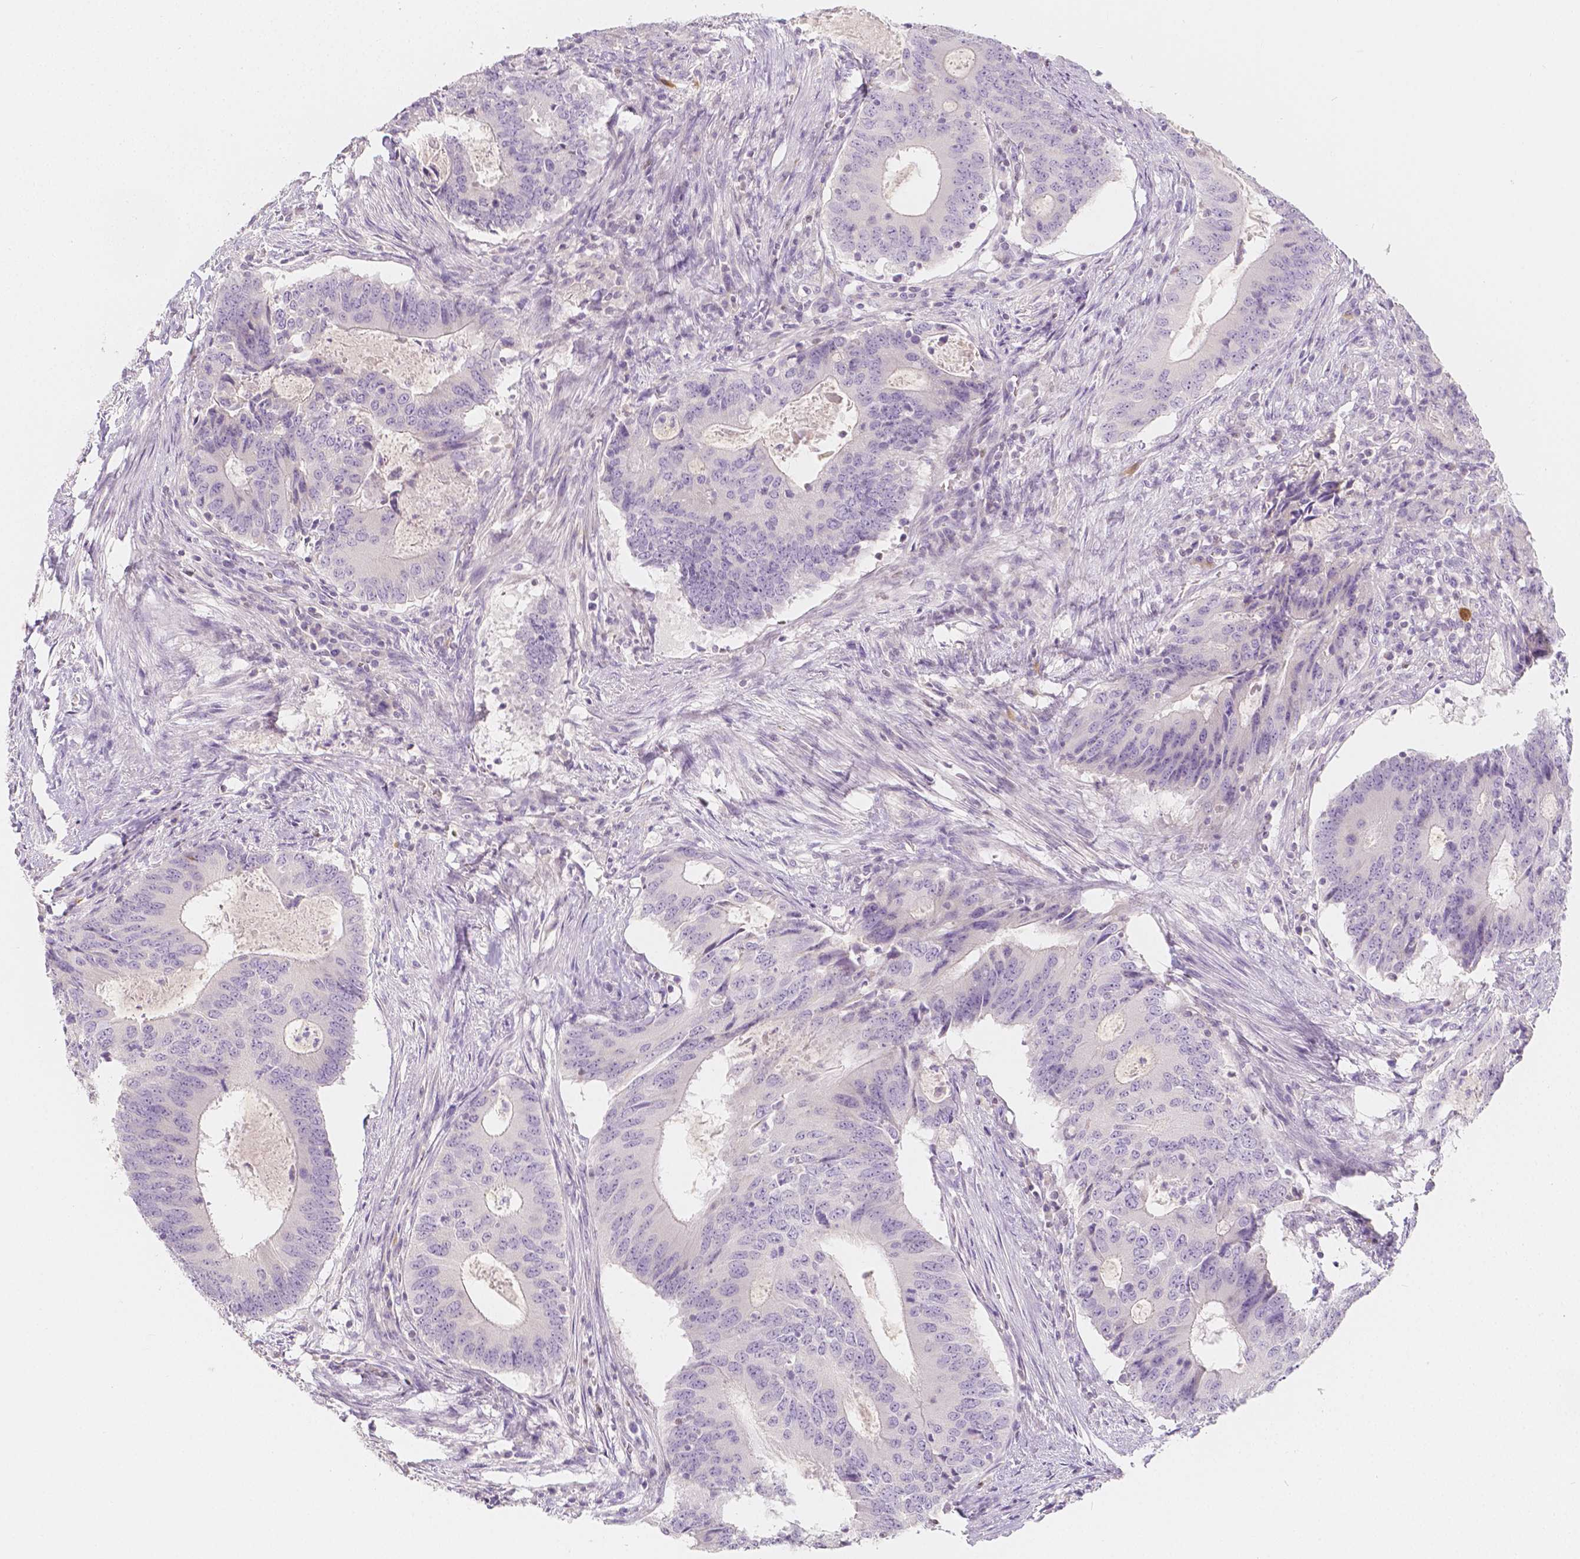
{"staining": {"intensity": "negative", "quantity": "none", "location": "none"}, "tissue": "colorectal cancer", "cell_type": "Tumor cells", "image_type": "cancer", "snomed": [{"axis": "morphology", "description": "Adenocarcinoma, NOS"}, {"axis": "topography", "description": "Colon"}], "caption": "DAB (3,3'-diaminobenzidine) immunohistochemical staining of human colorectal adenocarcinoma exhibits no significant positivity in tumor cells.", "gene": "BATF", "patient": {"sex": "male", "age": 67}}